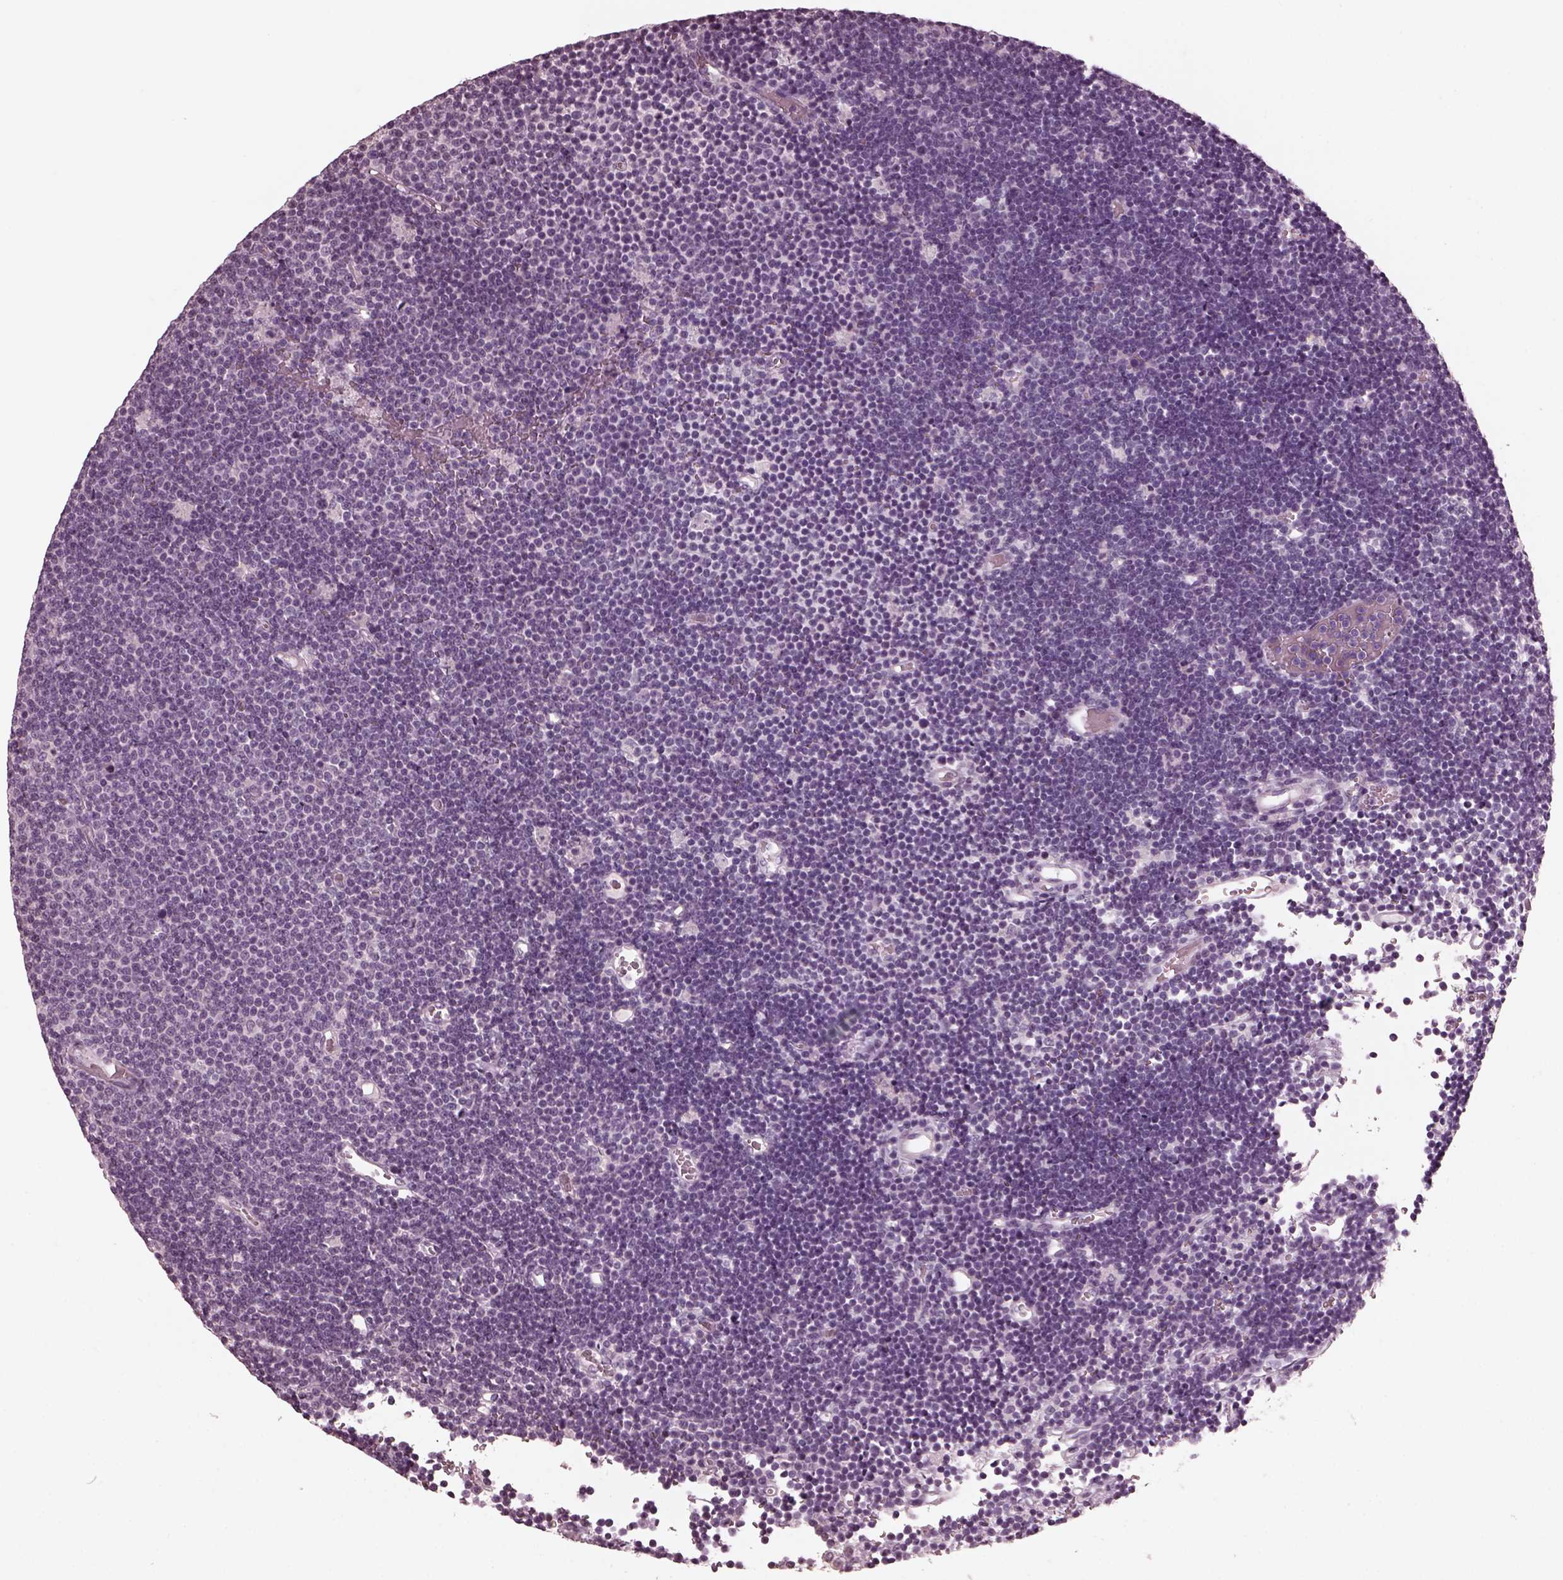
{"staining": {"intensity": "negative", "quantity": "none", "location": "none"}, "tissue": "lymphoma", "cell_type": "Tumor cells", "image_type": "cancer", "snomed": [{"axis": "morphology", "description": "Malignant lymphoma, non-Hodgkin's type, Low grade"}, {"axis": "topography", "description": "Brain"}], "caption": "High magnification brightfield microscopy of low-grade malignant lymphoma, non-Hodgkin's type stained with DAB (3,3'-diaminobenzidine) (brown) and counterstained with hematoxylin (blue): tumor cells show no significant expression.", "gene": "CGA", "patient": {"sex": "female", "age": 66}}